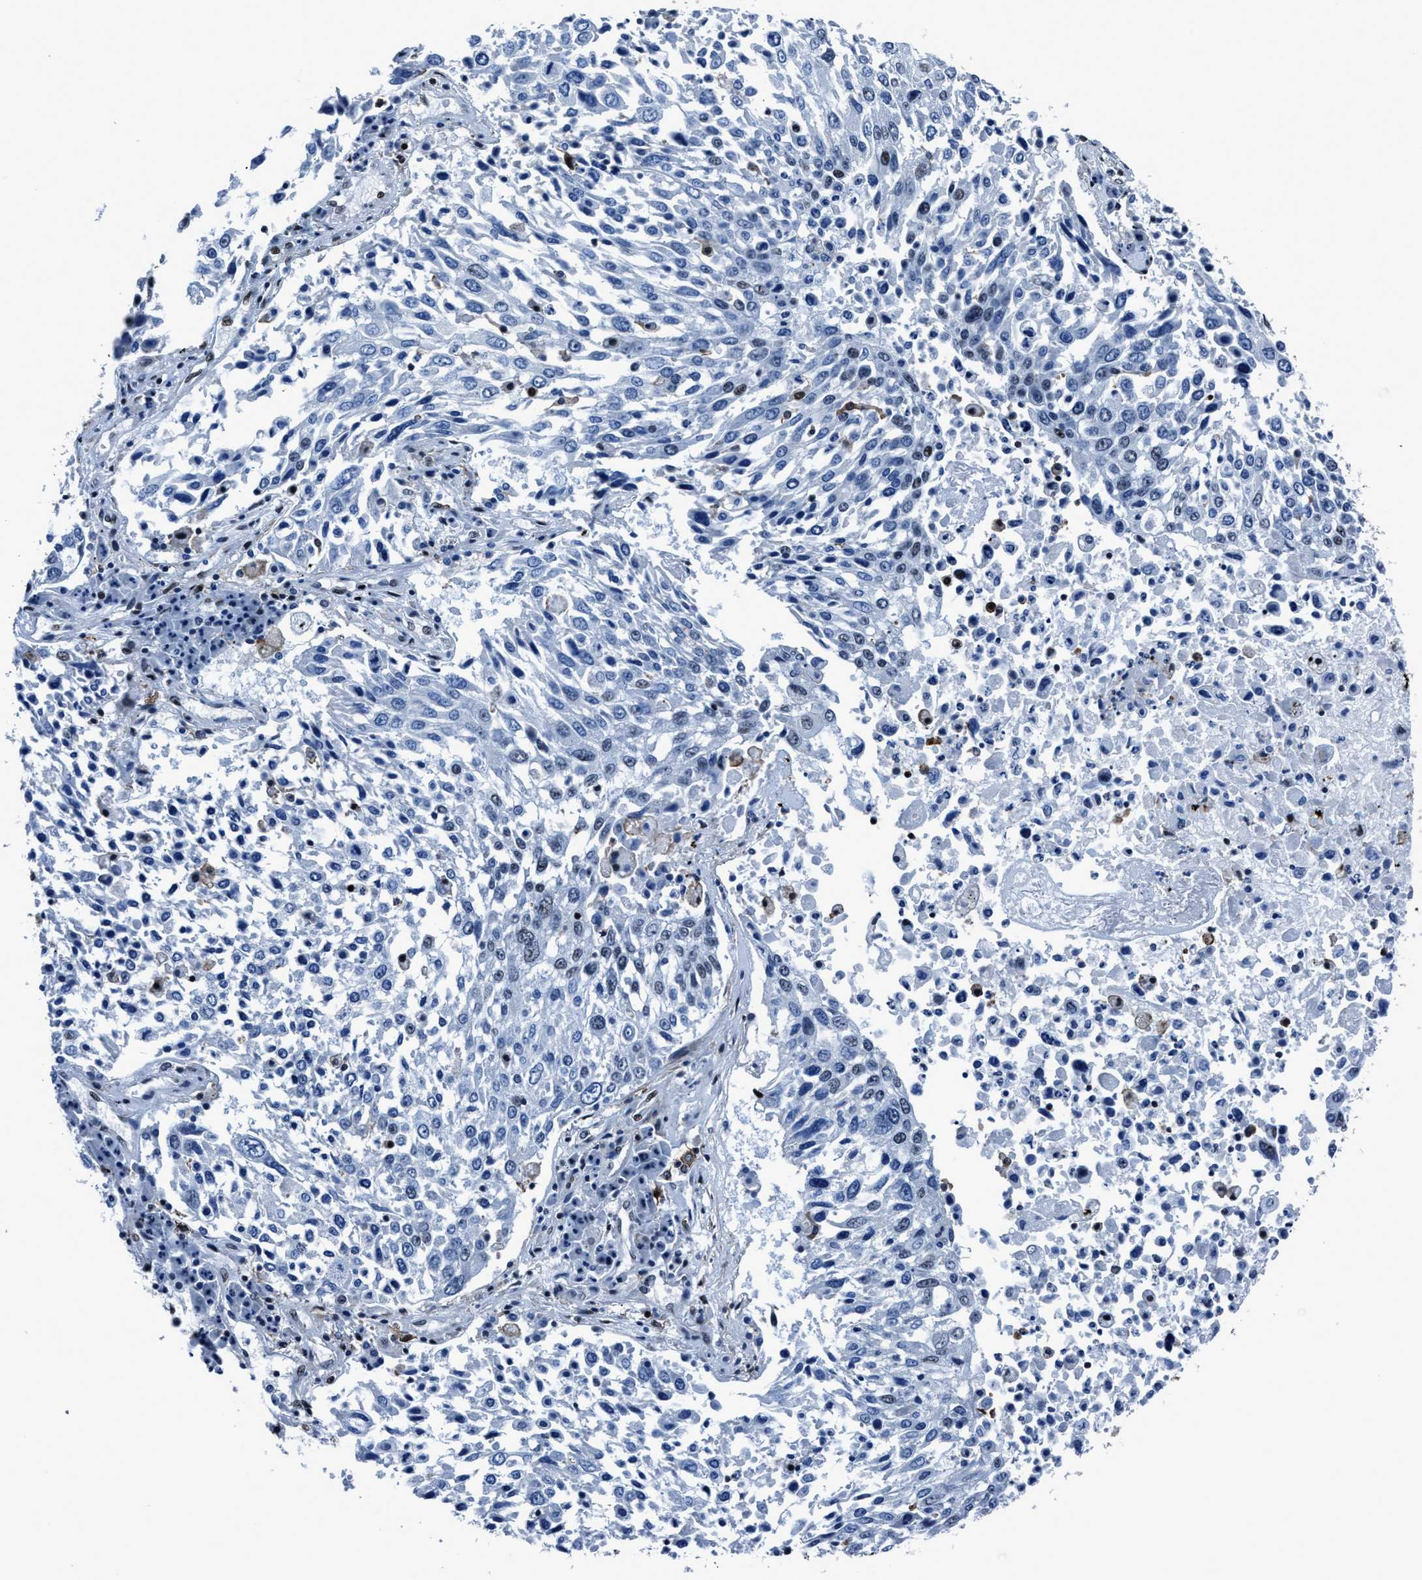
{"staining": {"intensity": "weak", "quantity": "<25%", "location": "nuclear"}, "tissue": "lung cancer", "cell_type": "Tumor cells", "image_type": "cancer", "snomed": [{"axis": "morphology", "description": "Squamous cell carcinoma, NOS"}, {"axis": "topography", "description": "Lung"}], "caption": "An IHC histopathology image of lung squamous cell carcinoma is shown. There is no staining in tumor cells of lung squamous cell carcinoma.", "gene": "PPIE", "patient": {"sex": "male", "age": 65}}